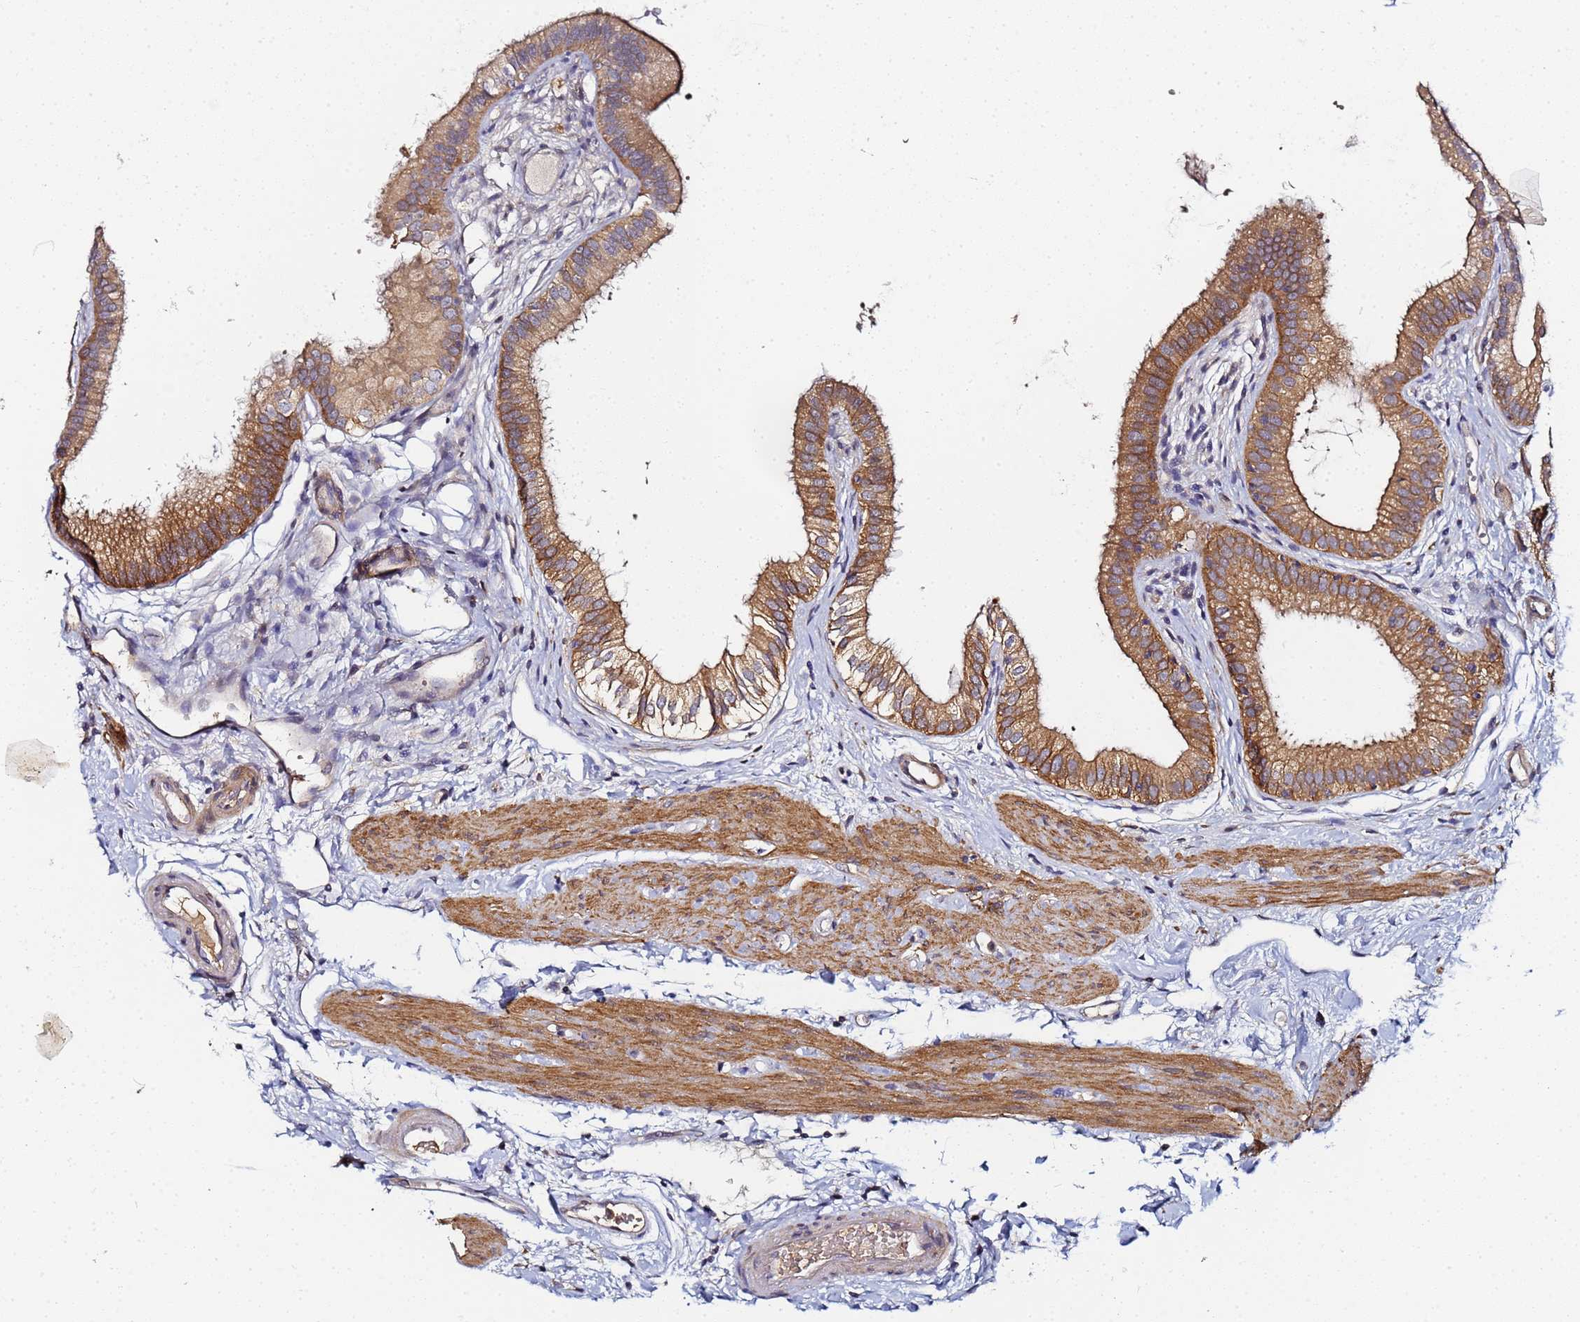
{"staining": {"intensity": "moderate", "quantity": ">75%", "location": "cytoplasmic/membranous"}, "tissue": "gallbladder", "cell_type": "Glandular cells", "image_type": "normal", "snomed": [{"axis": "morphology", "description": "Normal tissue, NOS"}, {"axis": "topography", "description": "Gallbladder"}], "caption": "This micrograph shows immunohistochemistry staining of benign human gallbladder, with medium moderate cytoplasmic/membranous staining in about >75% of glandular cells.", "gene": "LRRC69", "patient": {"sex": "female", "age": 54}}